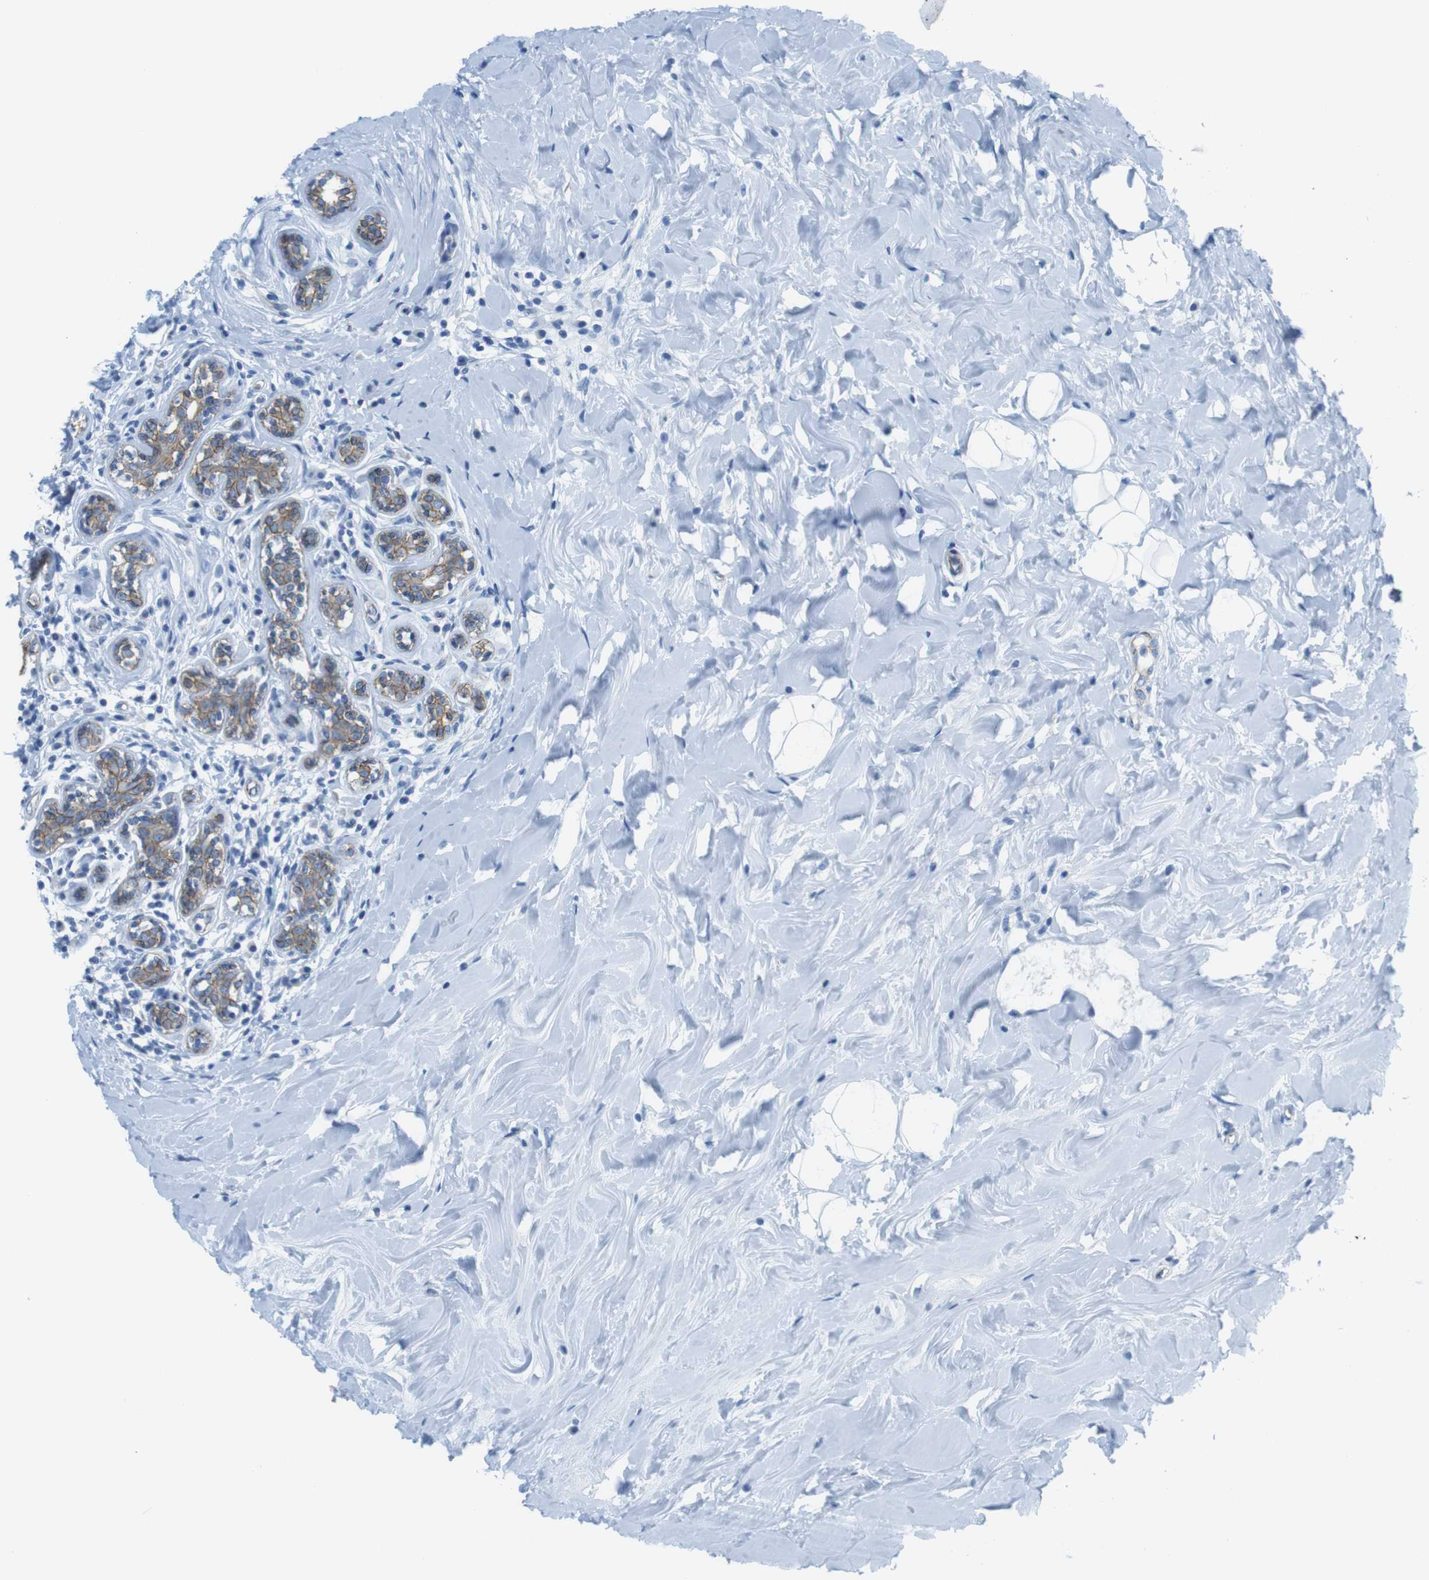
{"staining": {"intensity": "moderate", "quantity": ">75%", "location": "cytoplasmic/membranous"}, "tissue": "breast cancer", "cell_type": "Tumor cells", "image_type": "cancer", "snomed": [{"axis": "morphology", "description": "Normal tissue, NOS"}, {"axis": "morphology", "description": "Duct carcinoma"}, {"axis": "topography", "description": "Breast"}], "caption": "This histopathology image displays IHC staining of intraductal carcinoma (breast), with medium moderate cytoplasmic/membranous staining in about >75% of tumor cells.", "gene": "SLC6A6", "patient": {"sex": "female", "age": 40}}